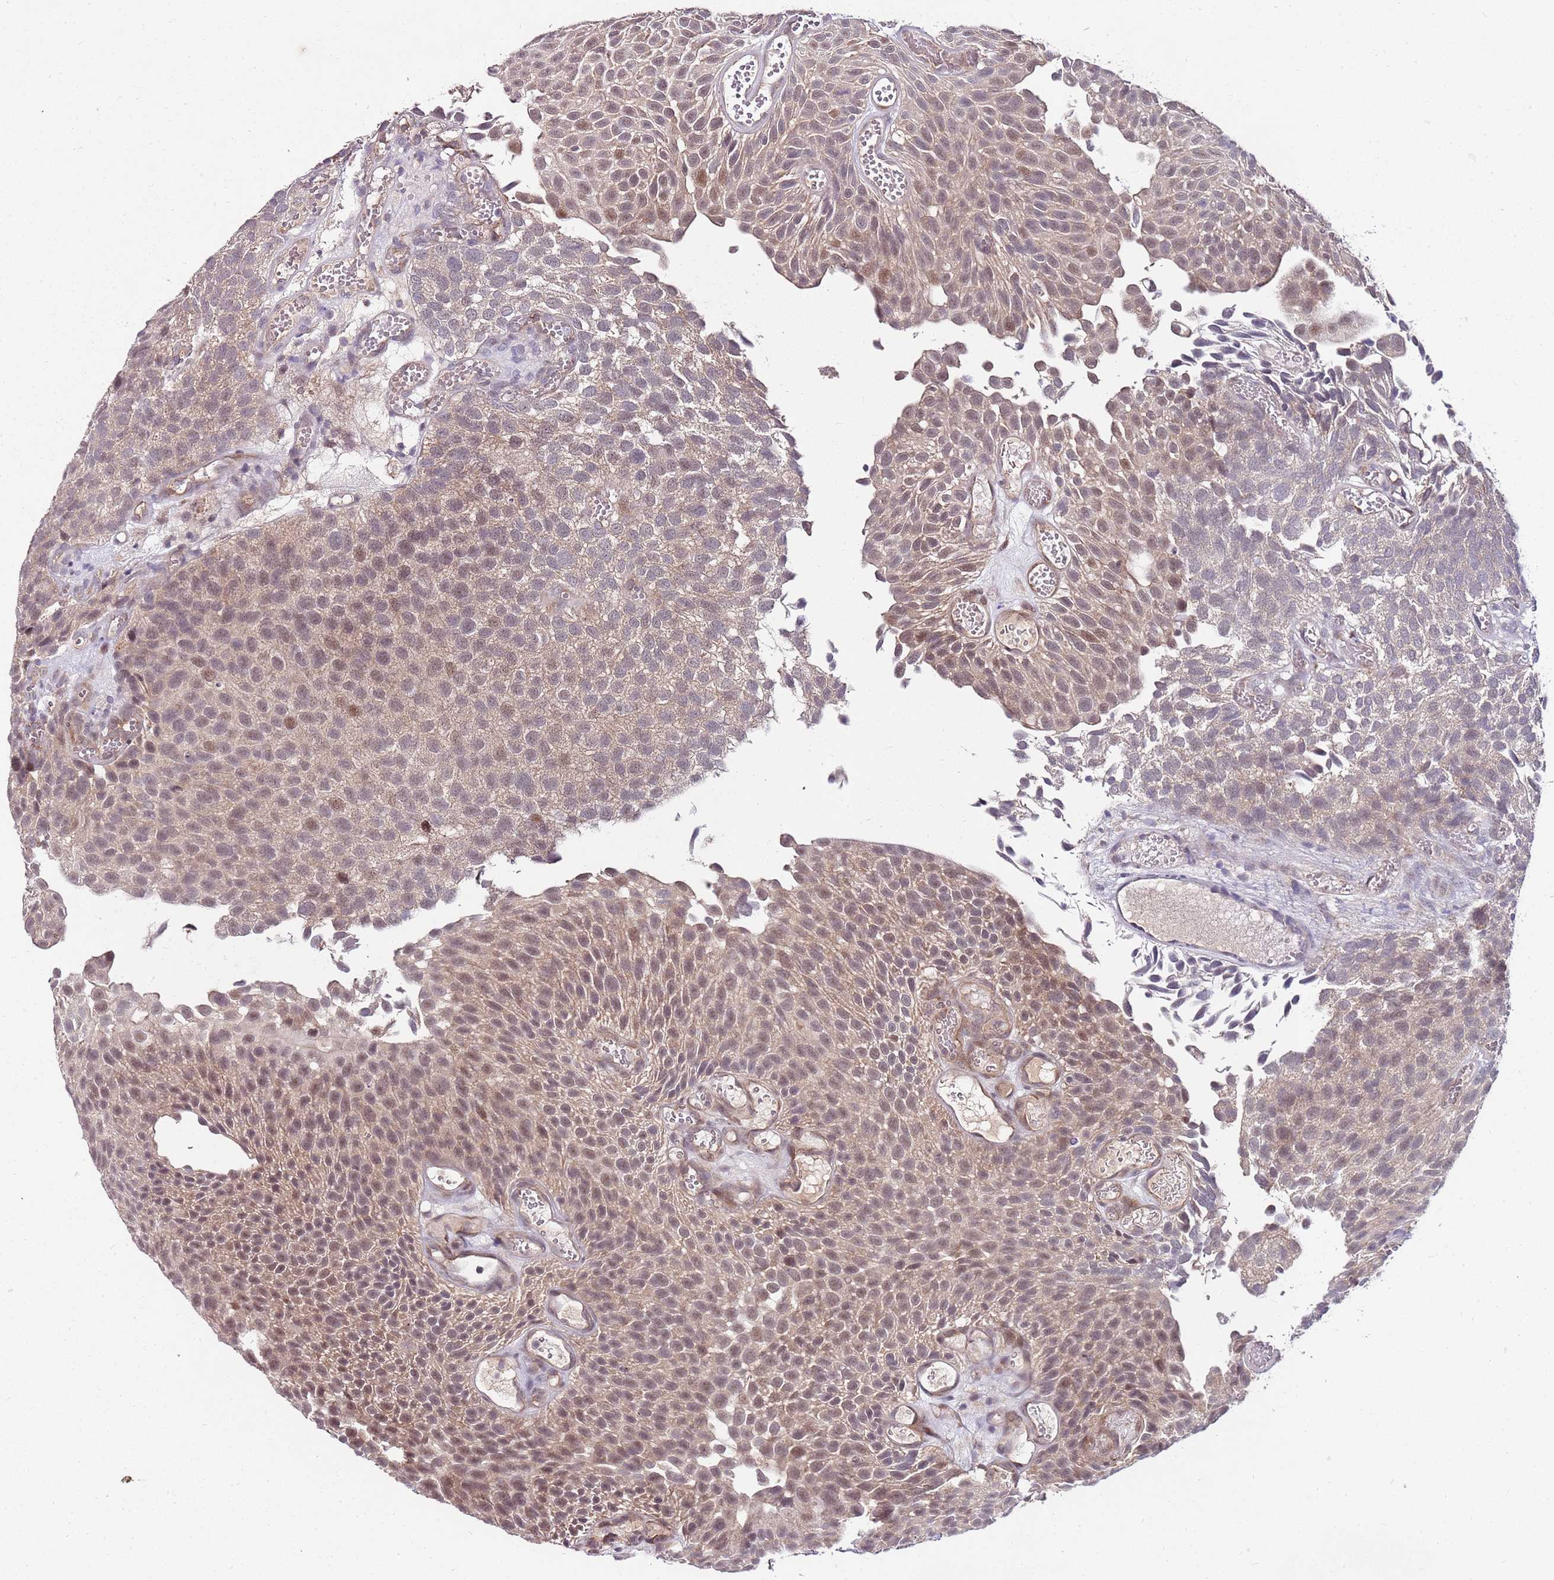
{"staining": {"intensity": "weak", "quantity": "25%-75%", "location": "nuclear"}, "tissue": "urothelial cancer", "cell_type": "Tumor cells", "image_type": "cancer", "snomed": [{"axis": "morphology", "description": "Urothelial carcinoma, Low grade"}, {"axis": "topography", "description": "Urinary bladder"}], "caption": "Protein expression analysis of human urothelial cancer reveals weak nuclear expression in about 25%-75% of tumor cells.", "gene": "FBXL22", "patient": {"sex": "male", "age": 89}}